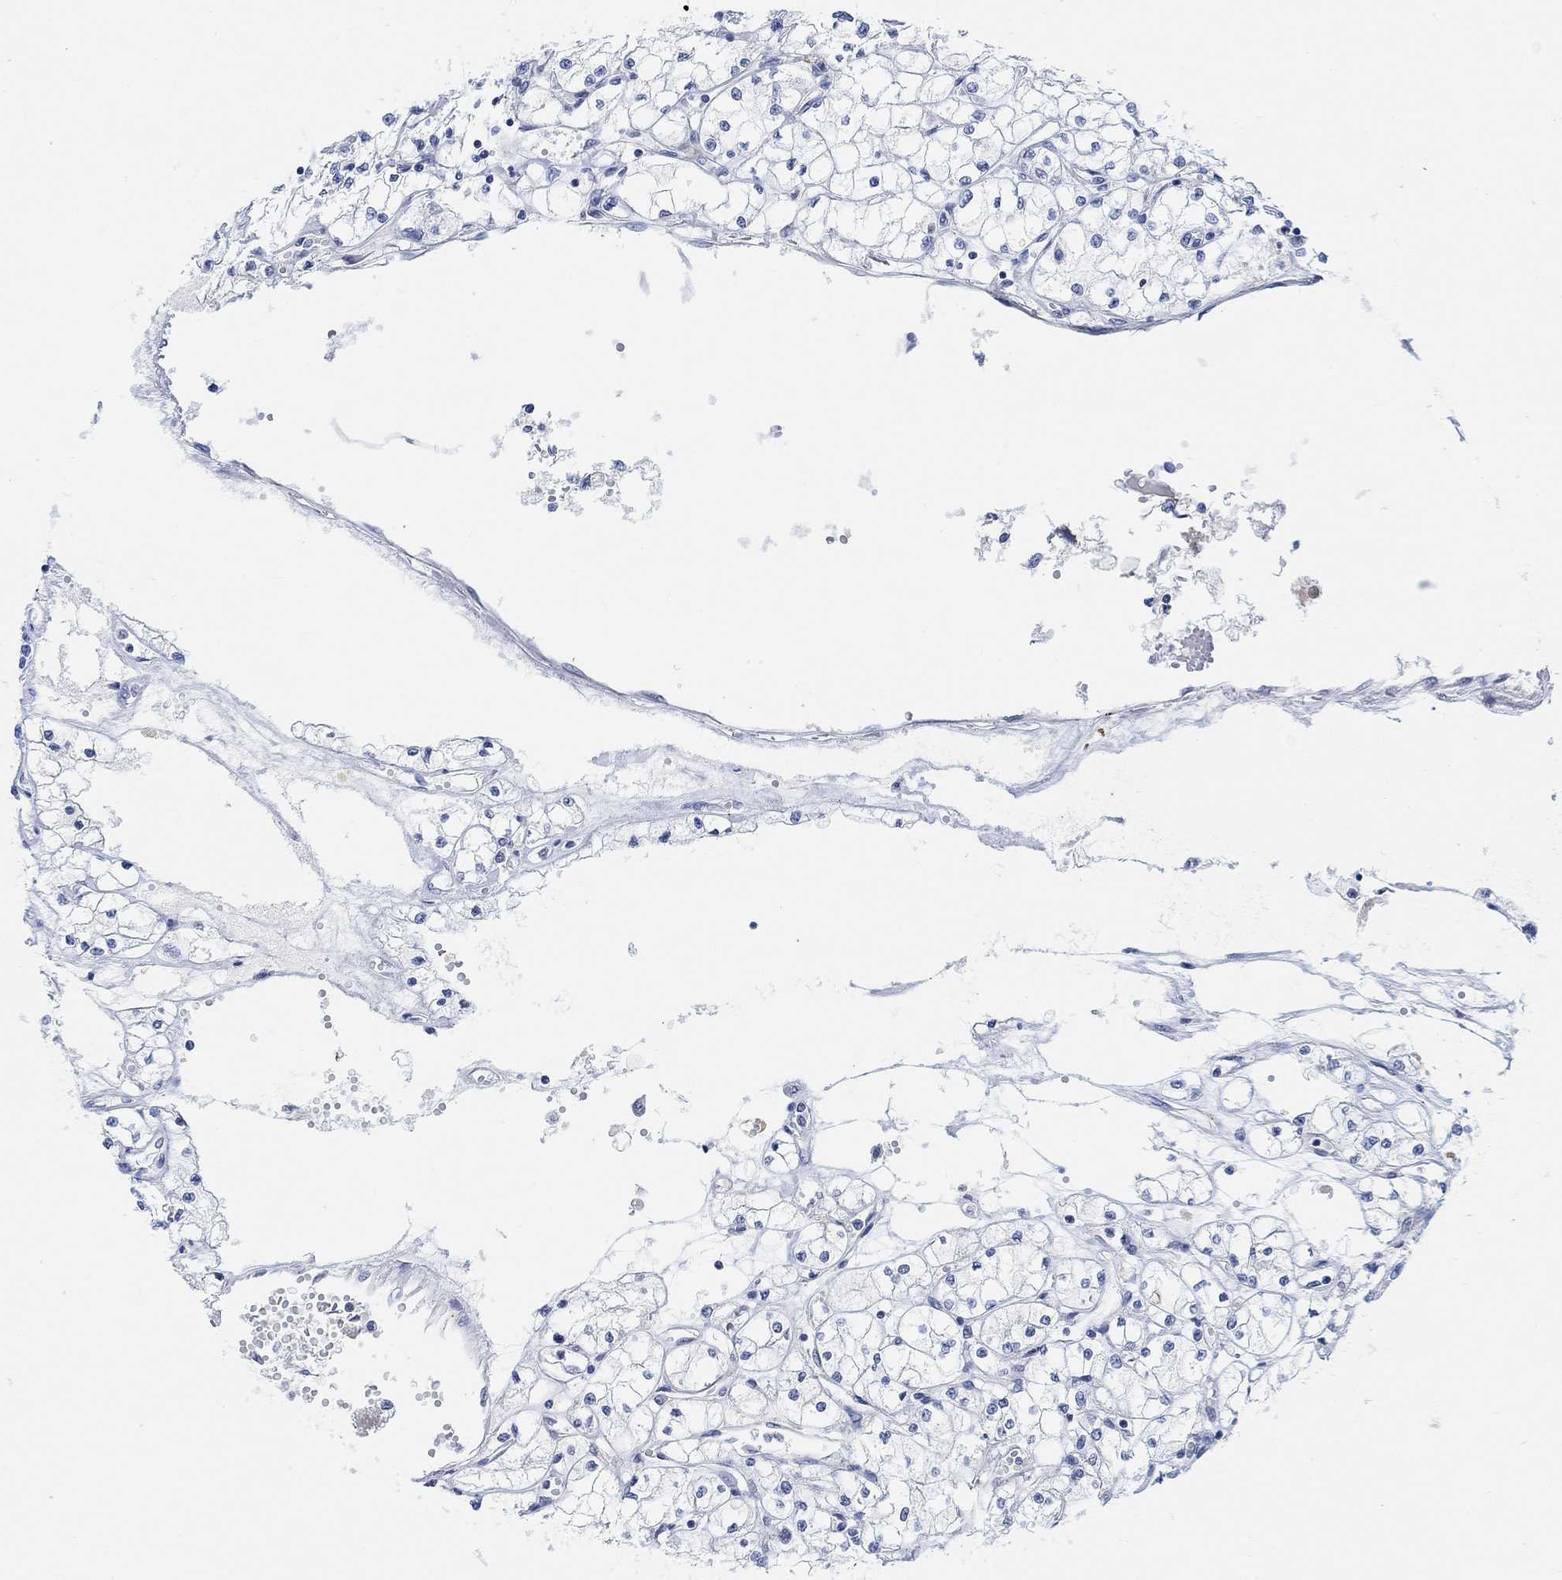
{"staining": {"intensity": "negative", "quantity": "none", "location": "none"}, "tissue": "renal cancer", "cell_type": "Tumor cells", "image_type": "cancer", "snomed": [{"axis": "morphology", "description": "Adenocarcinoma, NOS"}, {"axis": "topography", "description": "Kidney"}], "caption": "Renal cancer was stained to show a protein in brown. There is no significant positivity in tumor cells.", "gene": "RIMS1", "patient": {"sex": "male", "age": 67}}